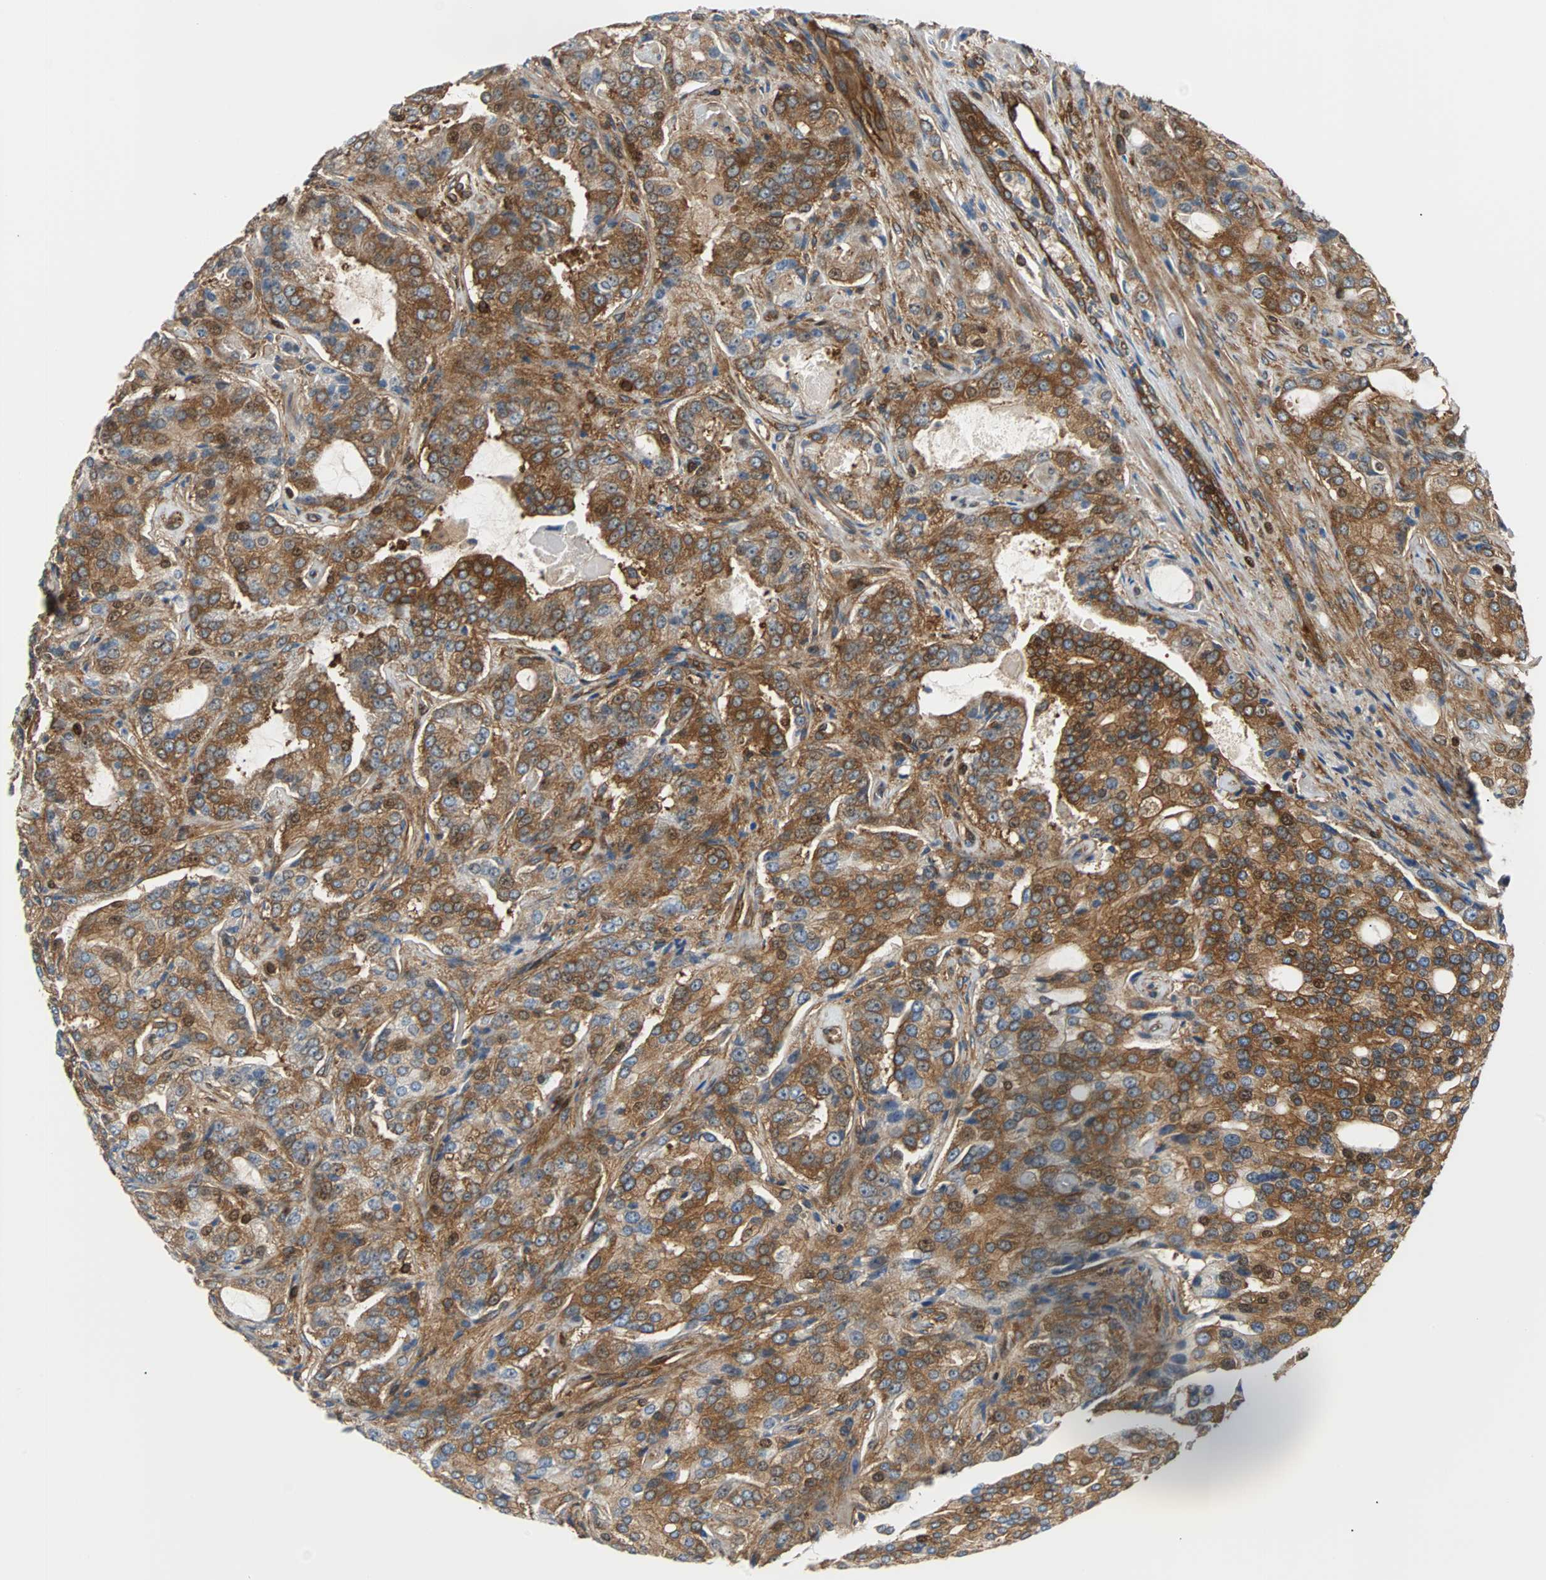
{"staining": {"intensity": "strong", "quantity": ">75%", "location": "cytoplasmic/membranous"}, "tissue": "prostate cancer", "cell_type": "Tumor cells", "image_type": "cancer", "snomed": [{"axis": "morphology", "description": "Adenocarcinoma, High grade"}, {"axis": "topography", "description": "Prostate"}], "caption": "Protein staining of adenocarcinoma (high-grade) (prostate) tissue shows strong cytoplasmic/membranous expression in about >75% of tumor cells.", "gene": "RELA", "patient": {"sex": "male", "age": 72}}